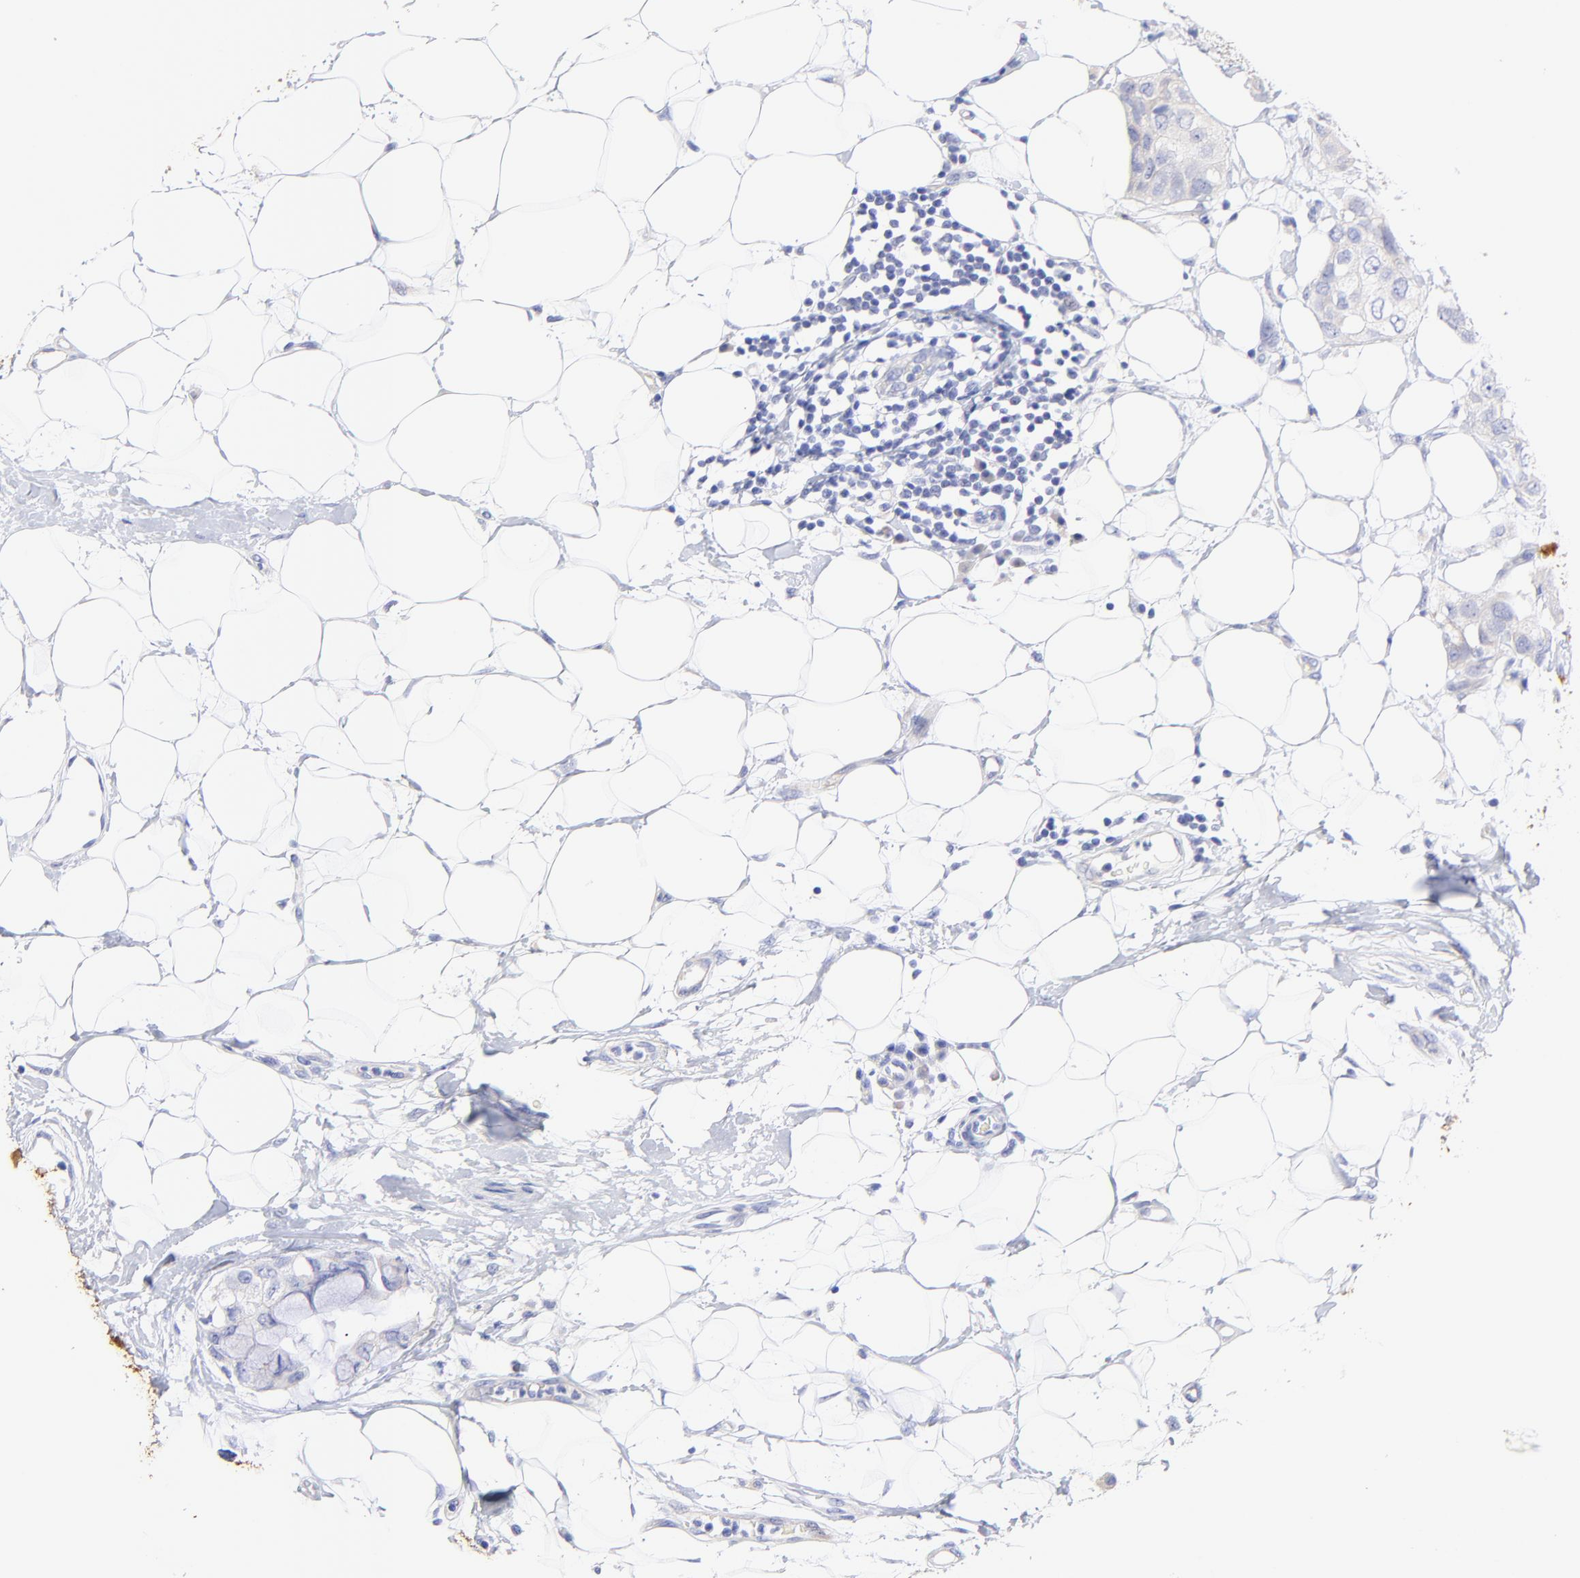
{"staining": {"intensity": "negative", "quantity": "none", "location": "none"}, "tissue": "breast cancer", "cell_type": "Tumor cells", "image_type": "cancer", "snomed": [{"axis": "morphology", "description": "Duct carcinoma"}, {"axis": "topography", "description": "Breast"}], "caption": "A micrograph of breast cancer stained for a protein demonstrates no brown staining in tumor cells.", "gene": "RAB3A", "patient": {"sex": "female", "age": 40}}